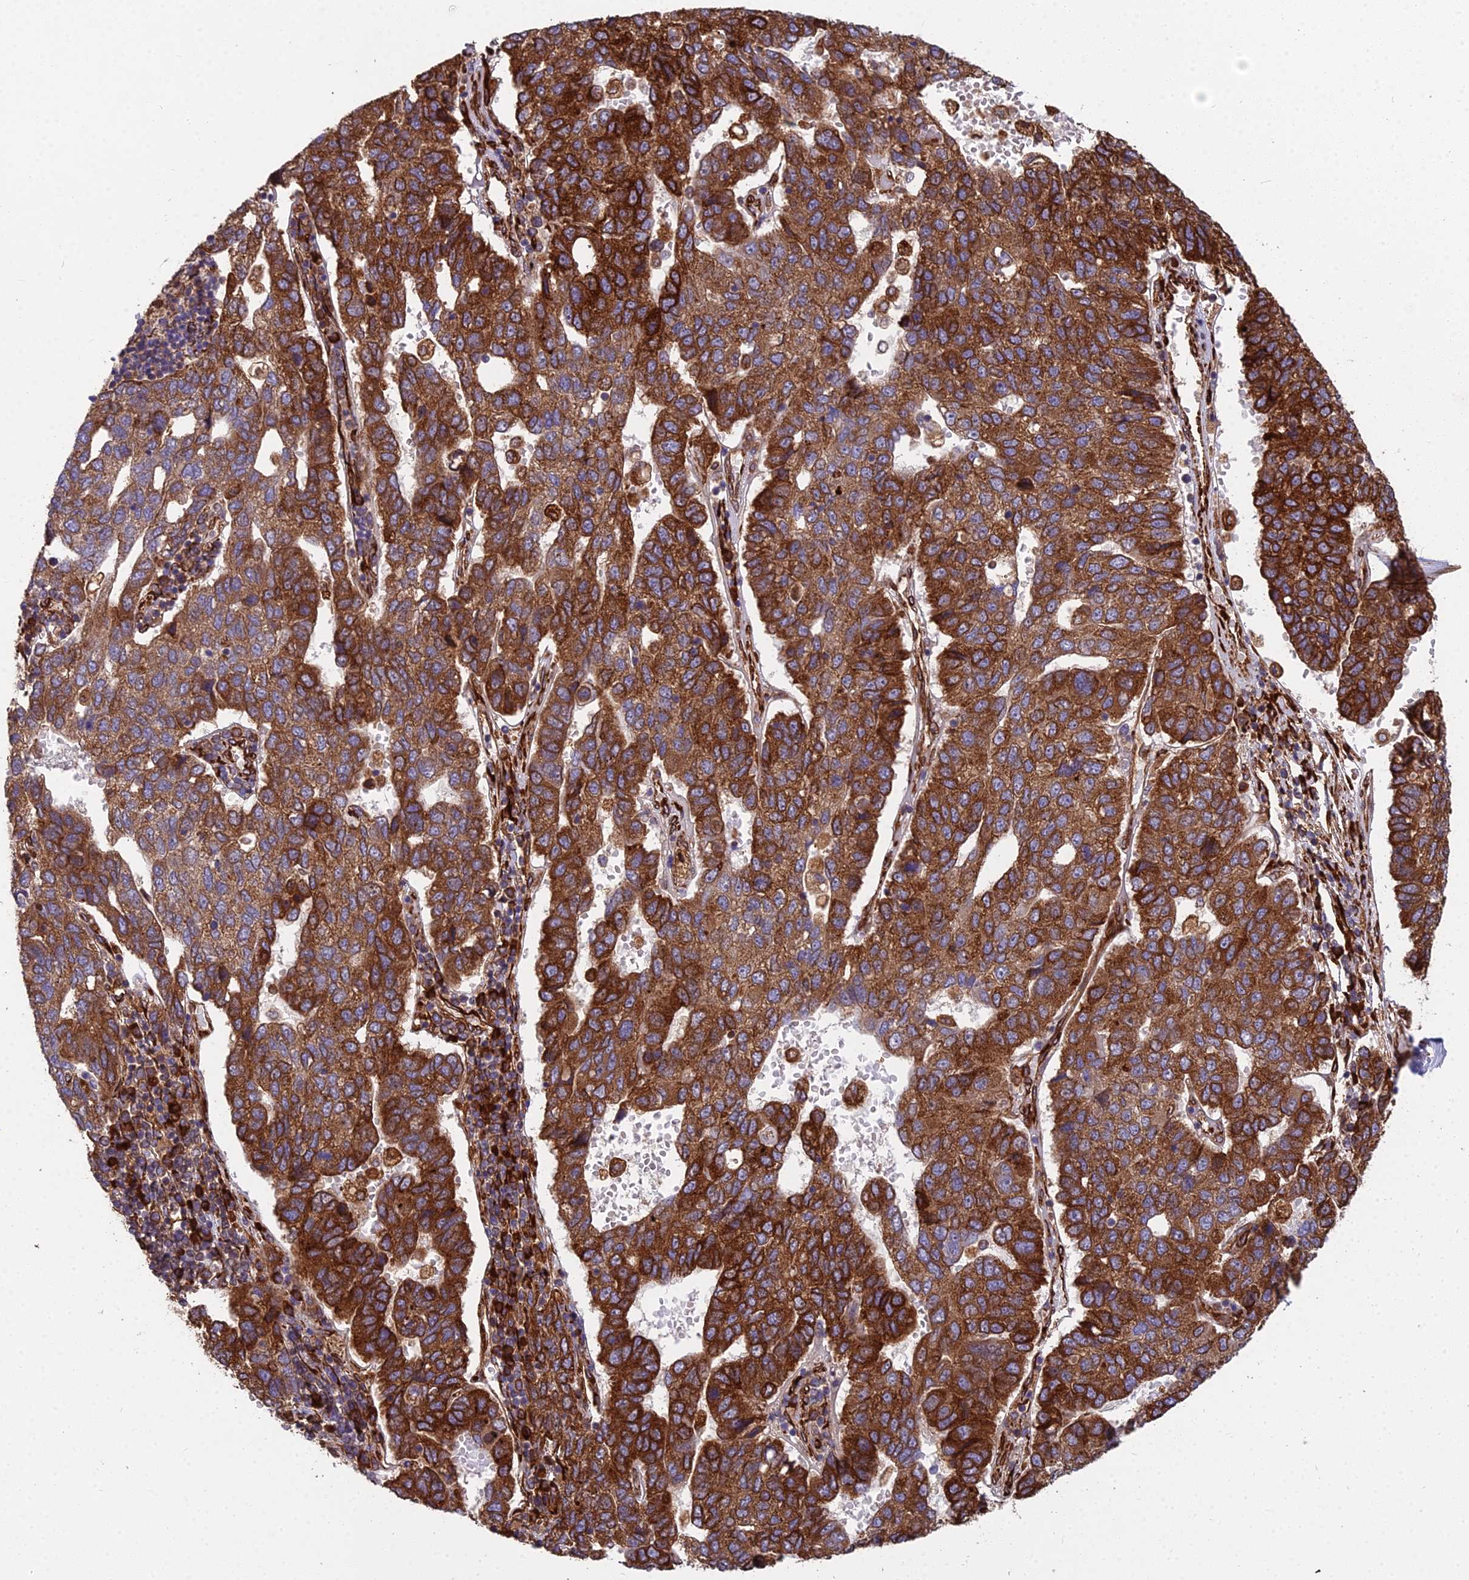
{"staining": {"intensity": "strong", "quantity": ">75%", "location": "cytoplasmic/membranous"}, "tissue": "pancreatic cancer", "cell_type": "Tumor cells", "image_type": "cancer", "snomed": [{"axis": "morphology", "description": "Adenocarcinoma, NOS"}, {"axis": "topography", "description": "Pancreas"}], "caption": "A photomicrograph of human pancreatic cancer stained for a protein displays strong cytoplasmic/membranous brown staining in tumor cells. (brown staining indicates protein expression, while blue staining denotes nuclei).", "gene": "NDUFAF7", "patient": {"sex": "female", "age": 61}}